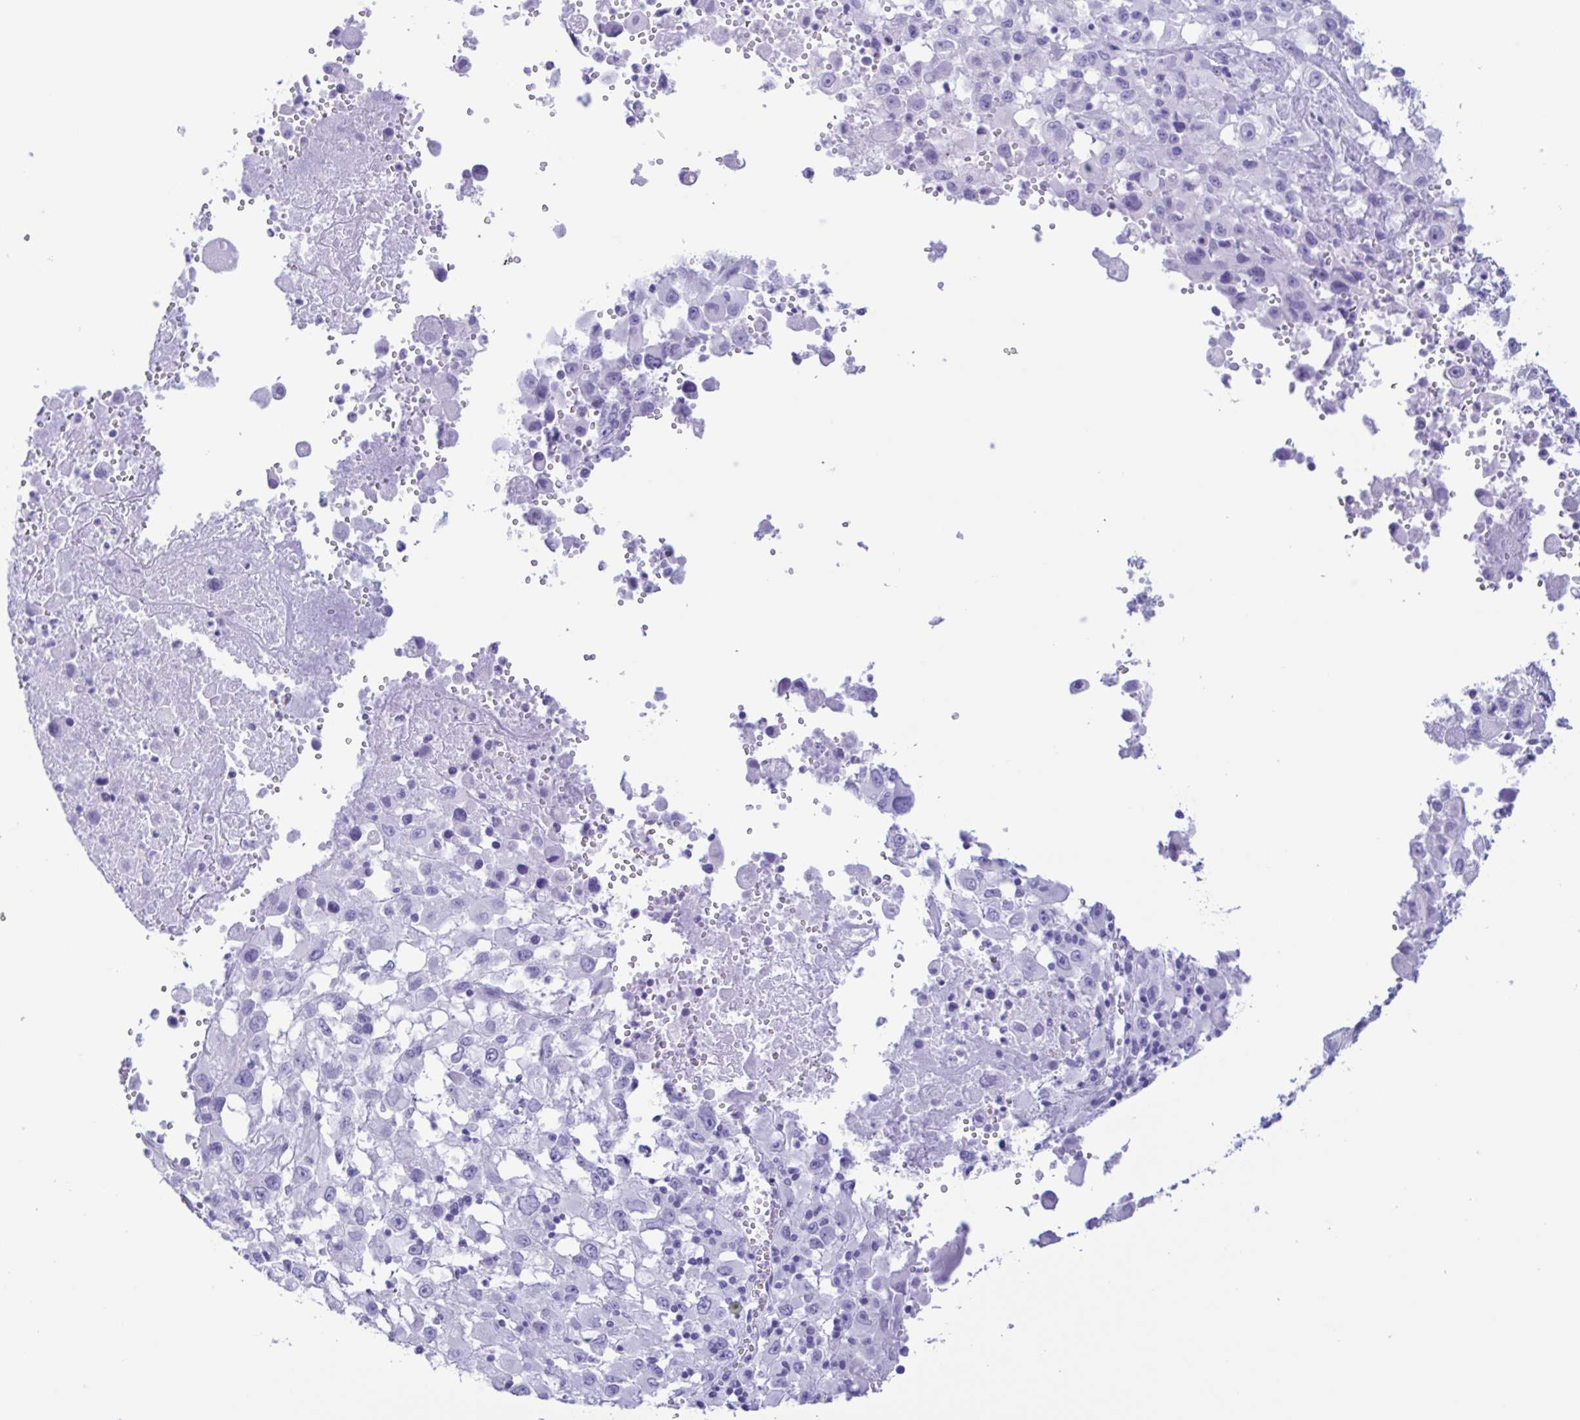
{"staining": {"intensity": "negative", "quantity": "none", "location": "none"}, "tissue": "melanoma", "cell_type": "Tumor cells", "image_type": "cancer", "snomed": [{"axis": "morphology", "description": "Malignant melanoma, Metastatic site"}, {"axis": "topography", "description": "Soft tissue"}], "caption": "Protein analysis of melanoma demonstrates no significant staining in tumor cells.", "gene": "TSPY2", "patient": {"sex": "male", "age": 50}}